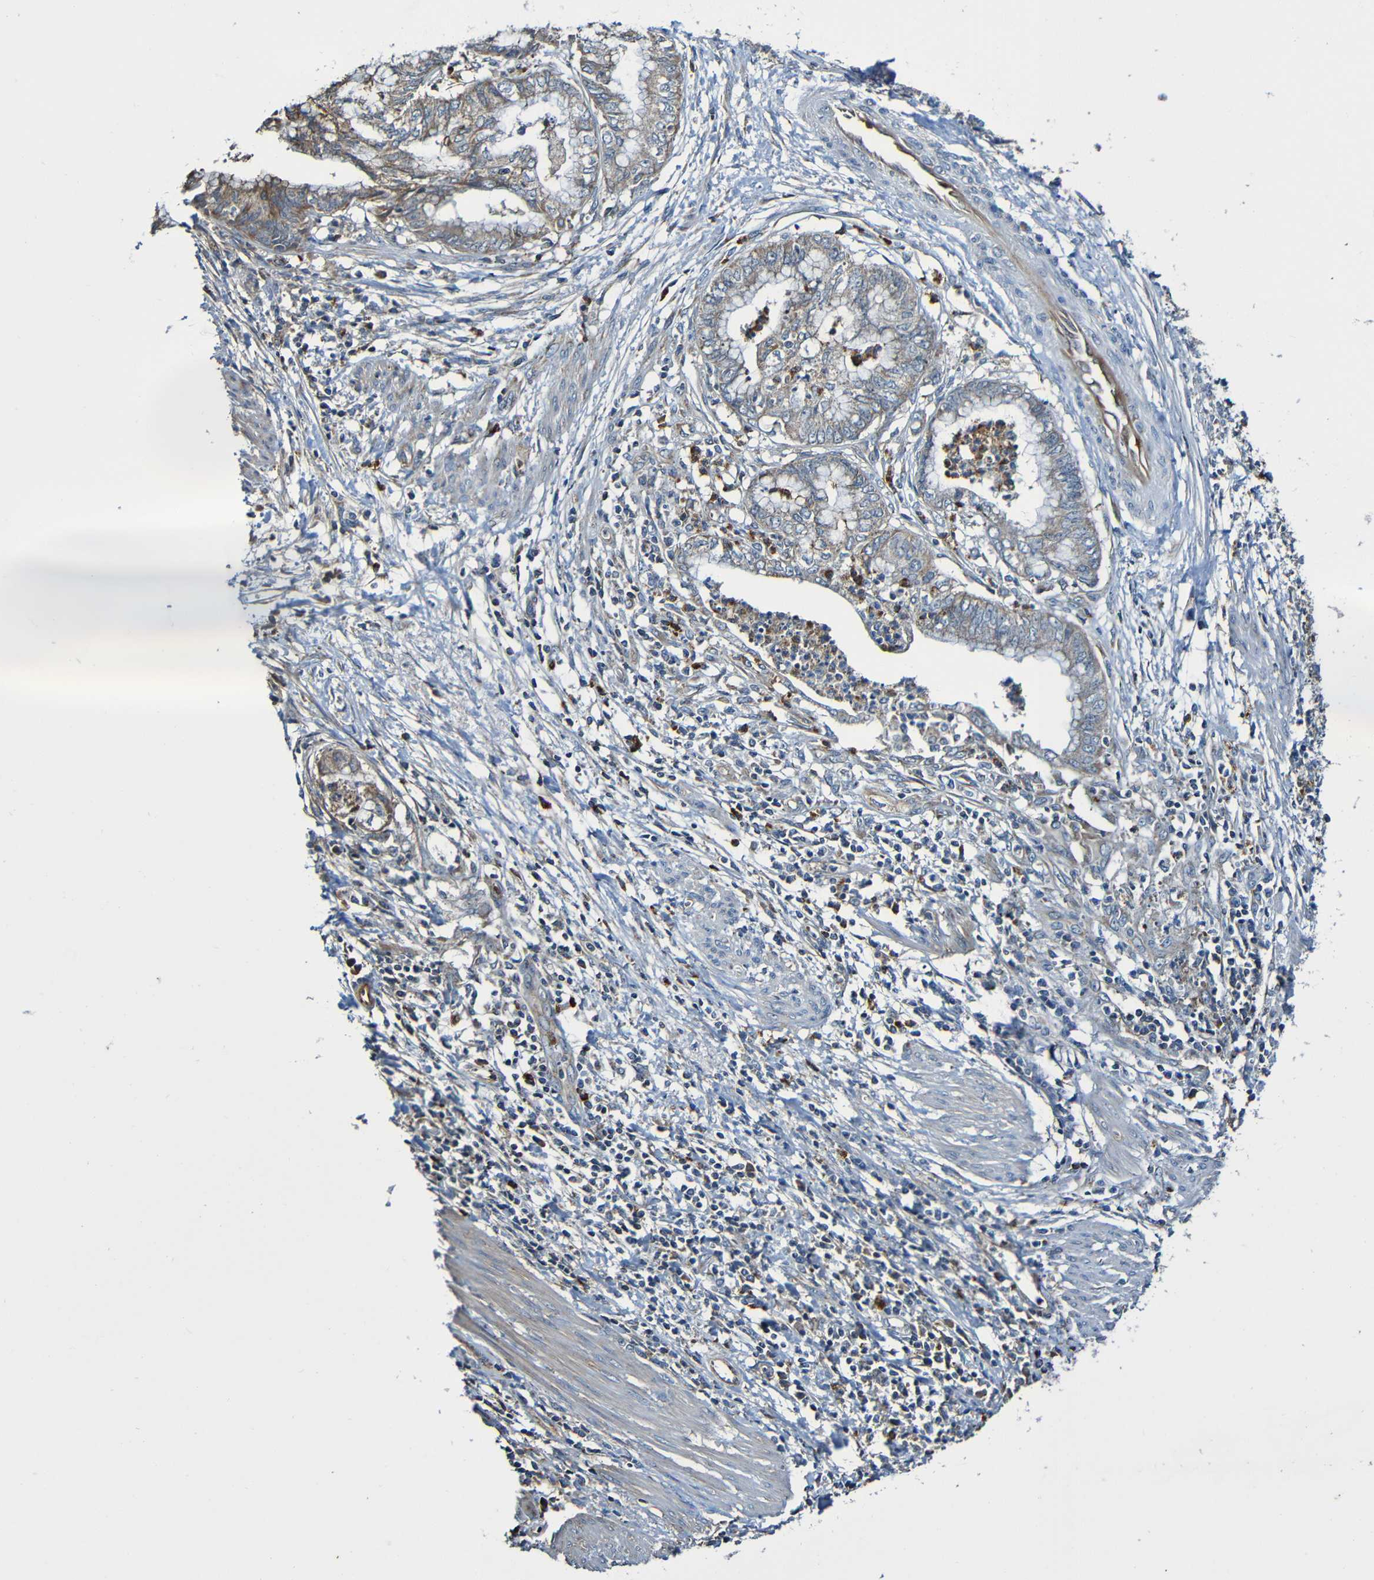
{"staining": {"intensity": "weak", "quantity": "<25%", "location": "cytoplasmic/membranous"}, "tissue": "endometrial cancer", "cell_type": "Tumor cells", "image_type": "cancer", "snomed": [{"axis": "morphology", "description": "Necrosis, NOS"}, {"axis": "morphology", "description": "Adenocarcinoma, NOS"}, {"axis": "topography", "description": "Endometrium"}], "caption": "The histopathology image demonstrates no staining of tumor cells in endometrial cancer (adenocarcinoma).", "gene": "ADAM15", "patient": {"sex": "female", "age": 79}}